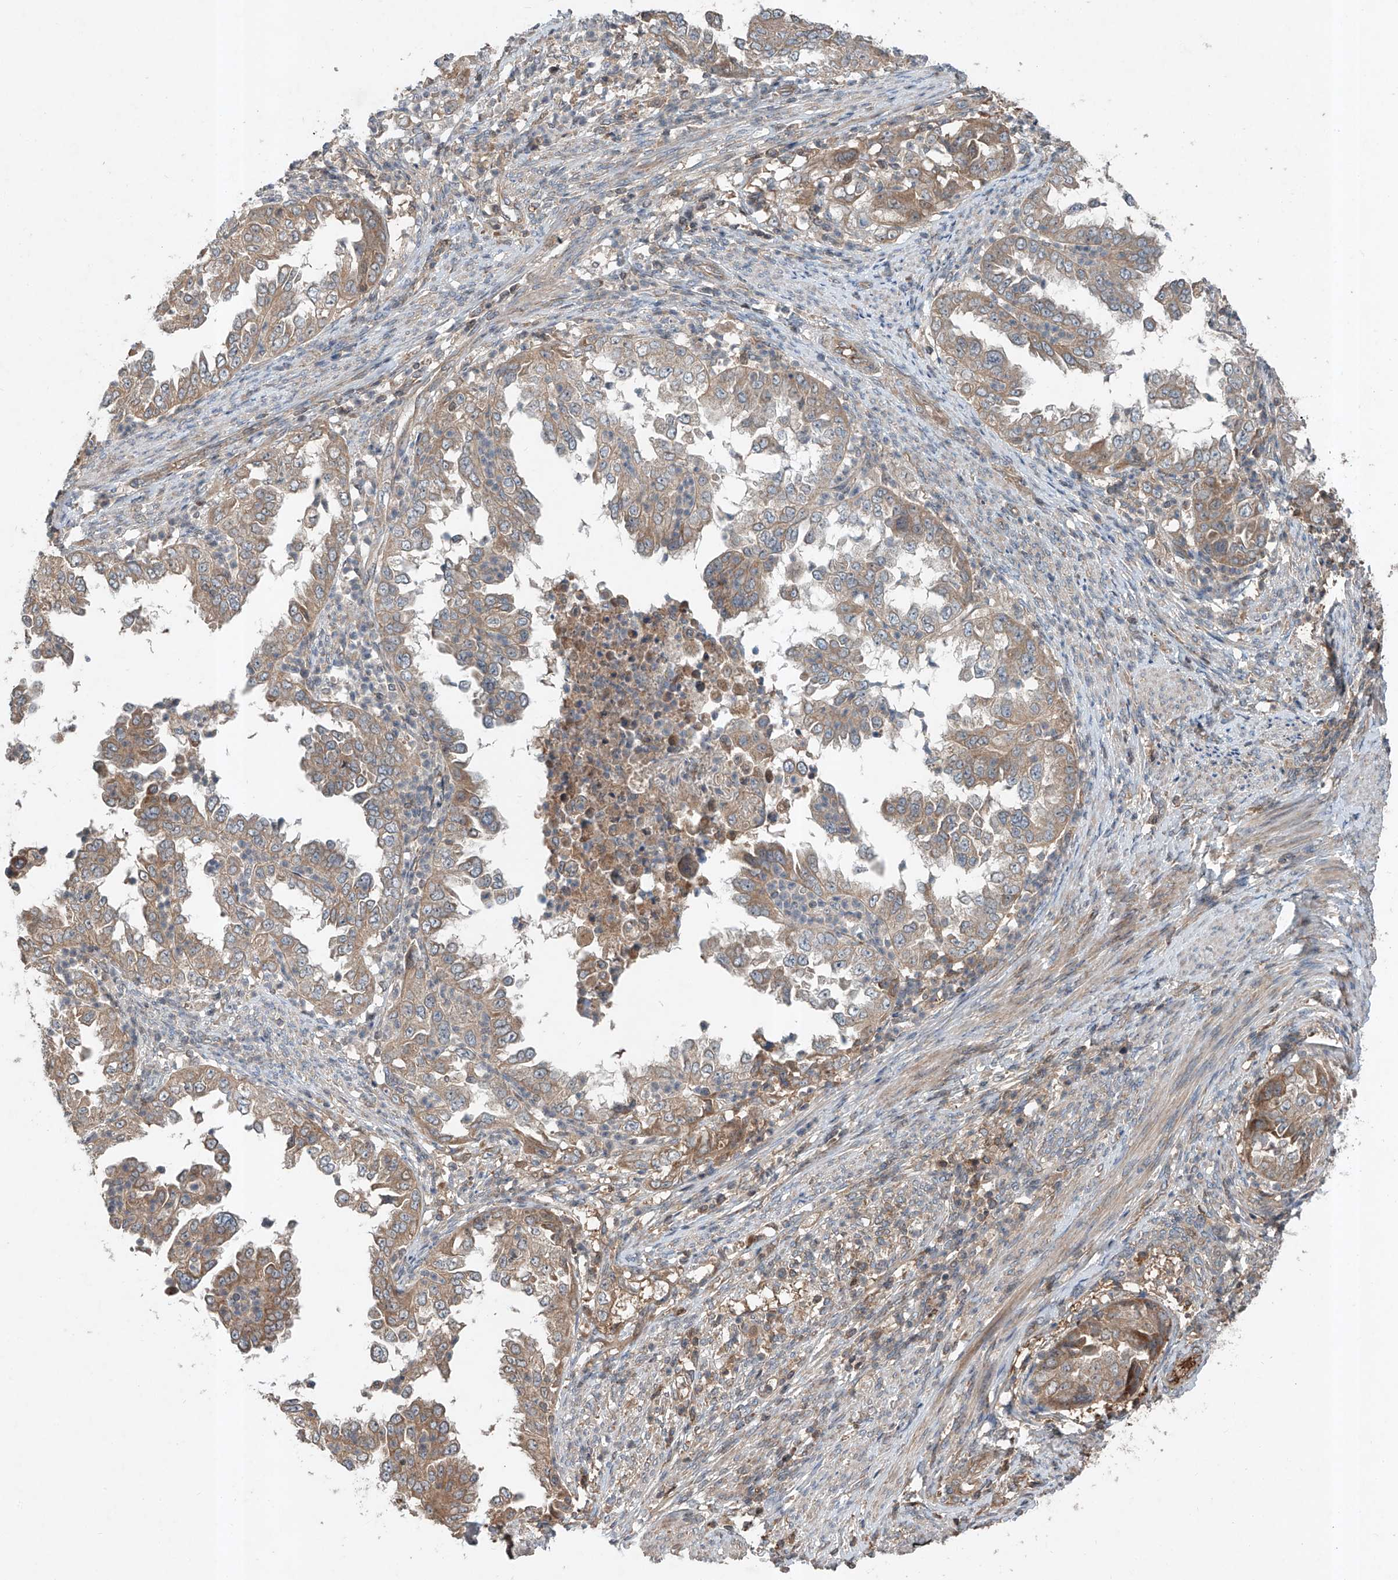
{"staining": {"intensity": "moderate", "quantity": "25%-75%", "location": "cytoplasmic/membranous"}, "tissue": "endometrial cancer", "cell_type": "Tumor cells", "image_type": "cancer", "snomed": [{"axis": "morphology", "description": "Adenocarcinoma, NOS"}, {"axis": "topography", "description": "Endometrium"}], "caption": "High-power microscopy captured an immunohistochemistry histopathology image of endometrial adenocarcinoma, revealing moderate cytoplasmic/membranous staining in about 25%-75% of tumor cells.", "gene": "ADAM23", "patient": {"sex": "female", "age": 85}}